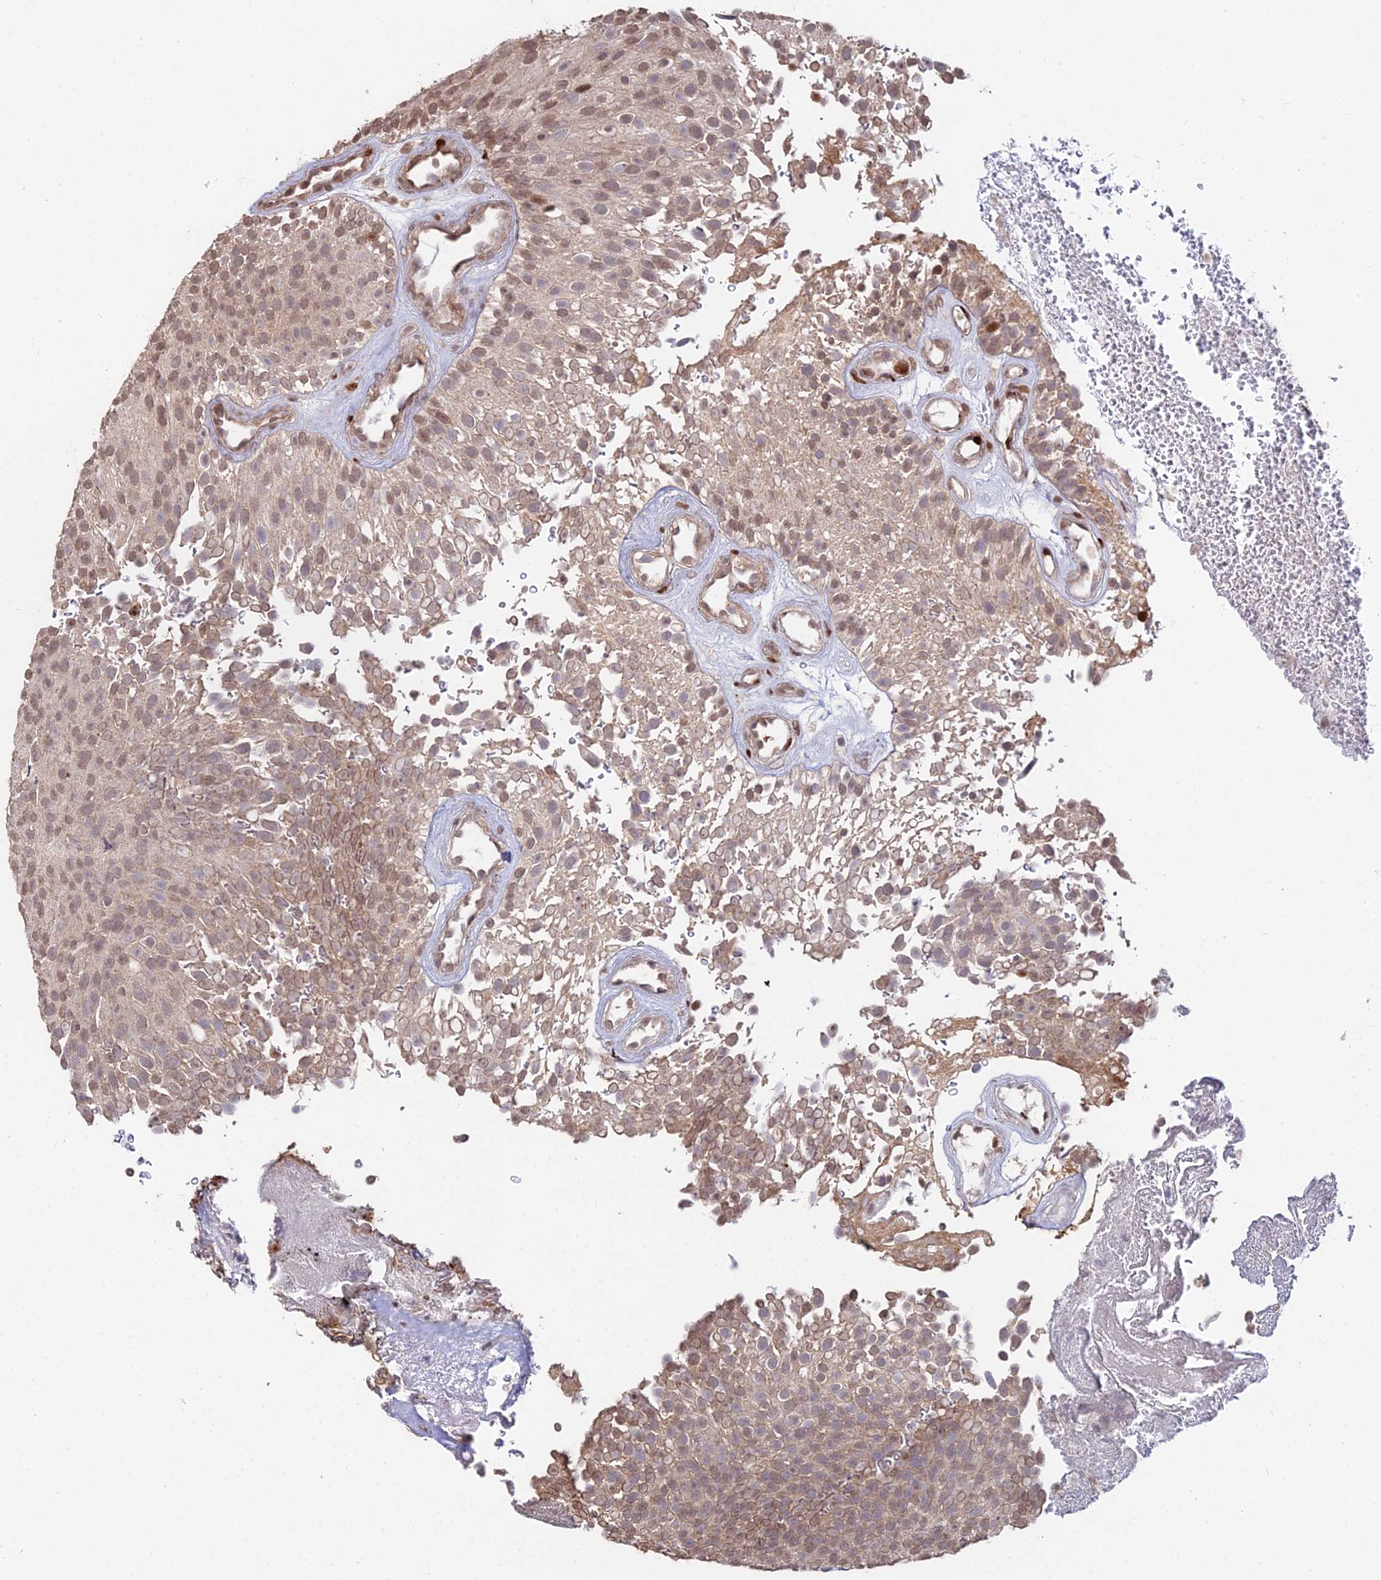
{"staining": {"intensity": "moderate", "quantity": ">75%", "location": "cytoplasmic/membranous,nuclear"}, "tissue": "urothelial cancer", "cell_type": "Tumor cells", "image_type": "cancer", "snomed": [{"axis": "morphology", "description": "Urothelial carcinoma, Low grade"}, {"axis": "topography", "description": "Urinary bladder"}], "caption": "A photomicrograph of human urothelial carcinoma (low-grade) stained for a protein displays moderate cytoplasmic/membranous and nuclear brown staining in tumor cells.", "gene": "RBMS2", "patient": {"sex": "male", "age": 78}}